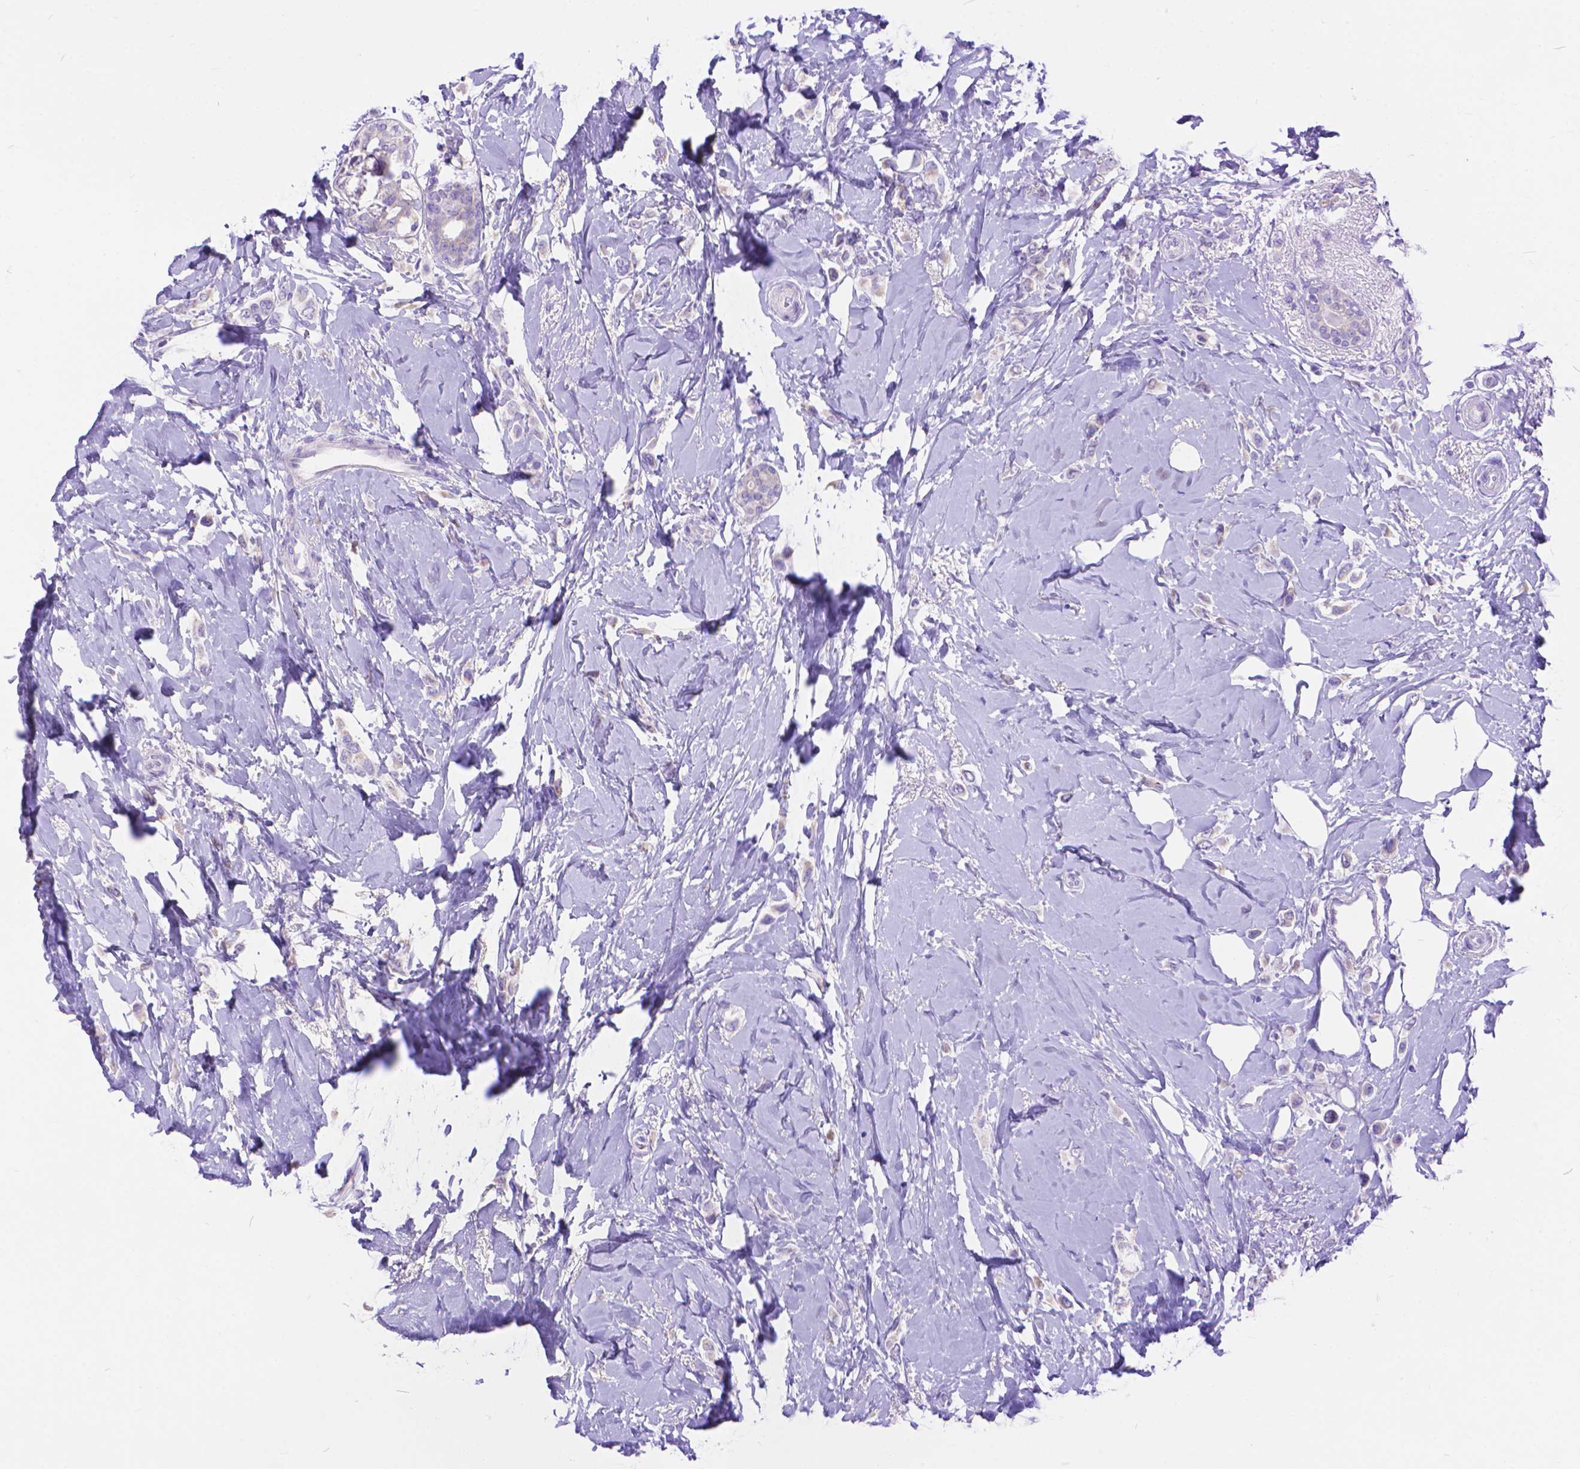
{"staining": {"intensity": "negative", "quantity": "none", "location": "none"}, "tissue": "breast cancer", "cell_type": "Tumor cells", "image_type": "cancer", "snomed": [{"axis": "morphology", "description": "Lobular carcinoma"}, {"axis": "topography", "description": "Breast"}], "caption": "Lobular carcinoma (breast) was stained to show a protein in brown. There is no significant positivity in tumor cells.", "gene": "DHRS2", "patient": {"sex": "female", "age": 66}}